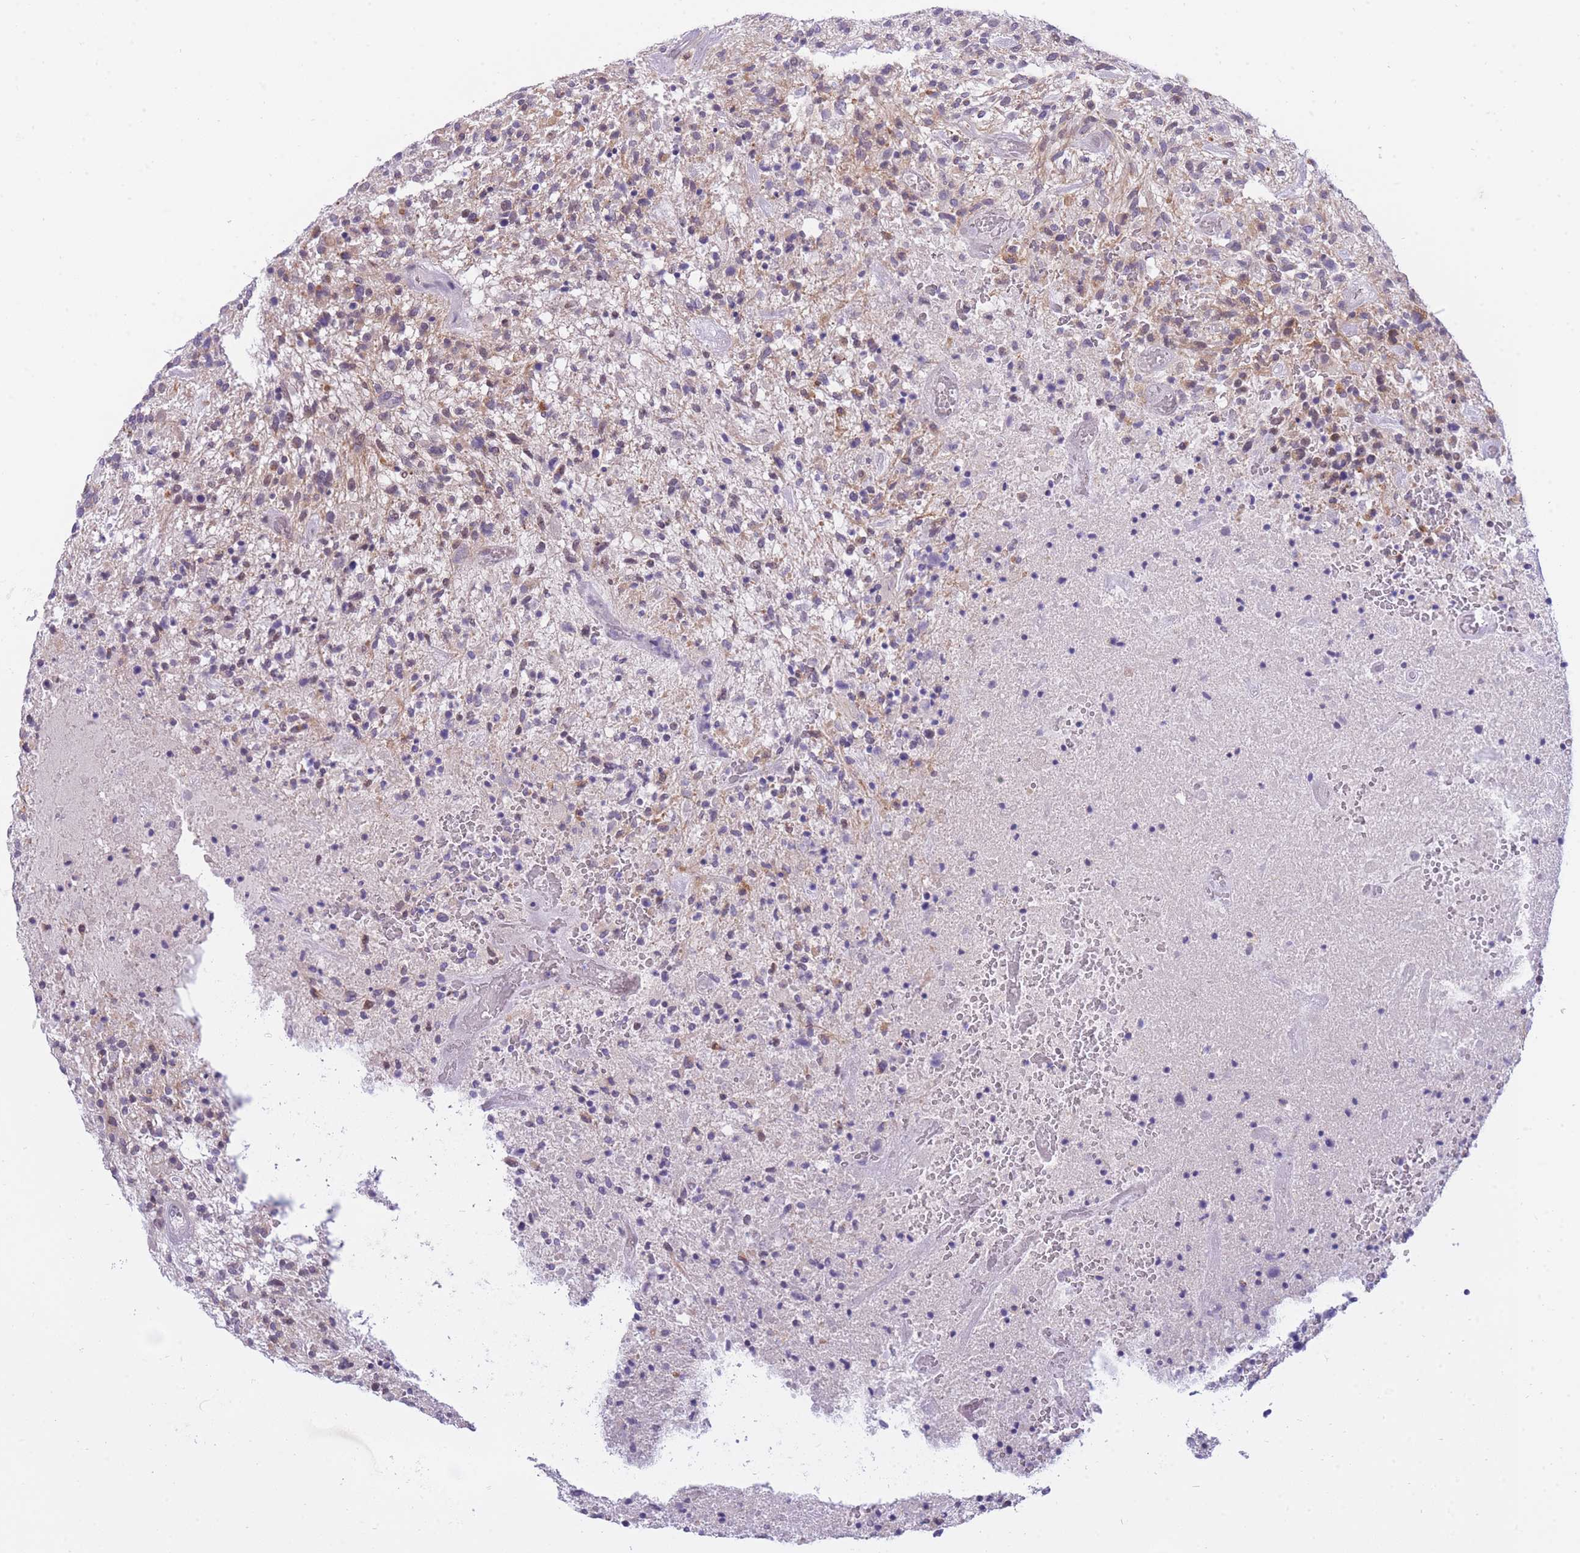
{"staining": {"intensity": "weak", "quantity": "25%-75%", "location": "cytoplasmic/membranous,nuclear"}, "tissue": "glioma", "cell_type": "Tumor cells", "image_type": "cancer", "snomed": [{"axis": "morphology", "description": "Glioma, malignant, High grade"}, {"axis": "topography", "description": "Brain"}], "caption": "Protein analysis of glioma tissue displays weak cytoplasmic/membranous and nuclear positivity in approximately 25%-75% of tumor cells. Nuclei are stained in blue.", "gene": "PRR23B", "patient": {"sex": "male", "age": 47}}